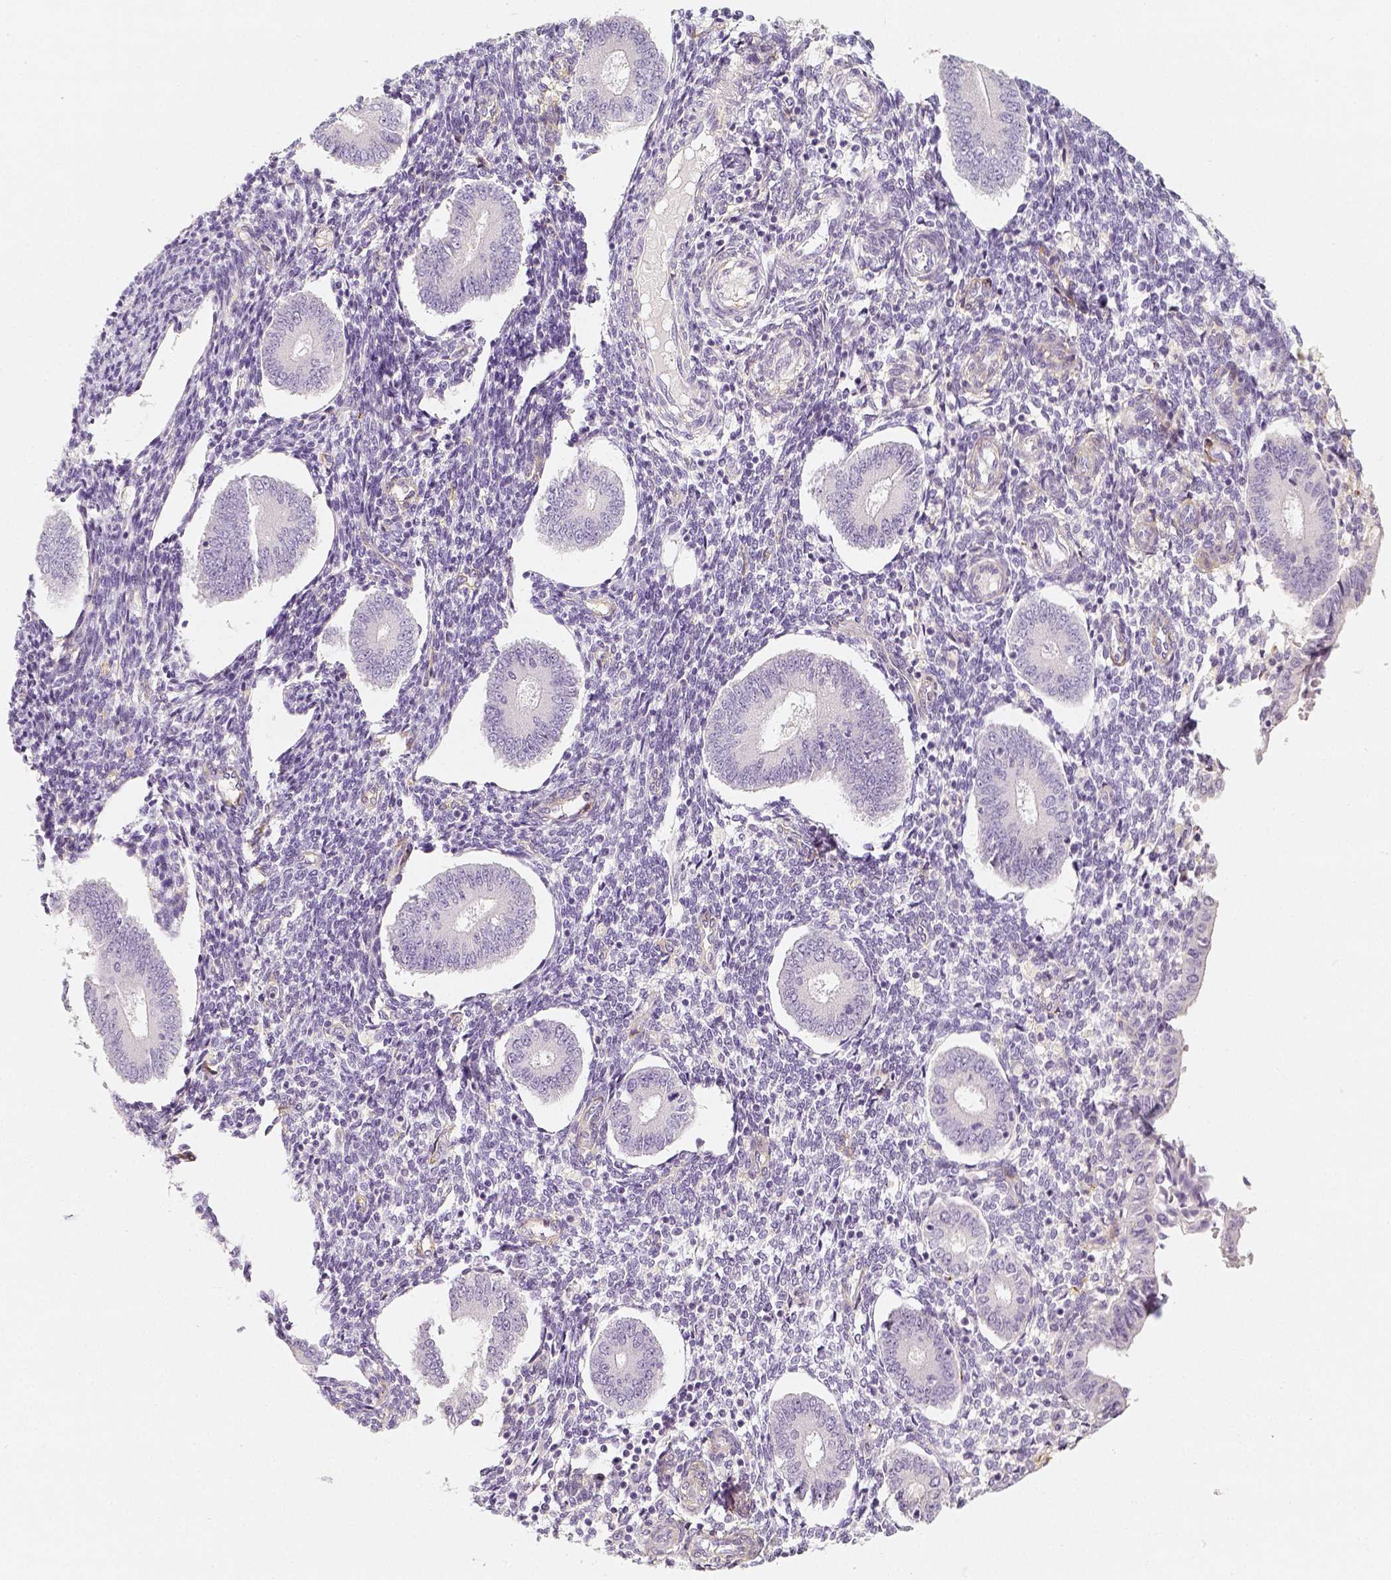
{"staining": {"intensity": "negative", "quantity": "none", "location": "none"}, "tissue": "endometrium", "cell_type": "Cells in endometrial stroma", "image_type": "normal", "snomed": [{"axis": "morphology", "description": "Normal tissue, NOS"}, {"axis": "topography", "description": "Endometrium"}], "caption": "This is a micrograph of immunohistochemistry staining of normal endometrium, which shows no expression in cells in endometrial stroma. (Brightfield microscopy of DAB immunohistochemistry (IHC) at high magnification).", "gene": "THY1", "patient": {"sex": "female", "age": 40}}